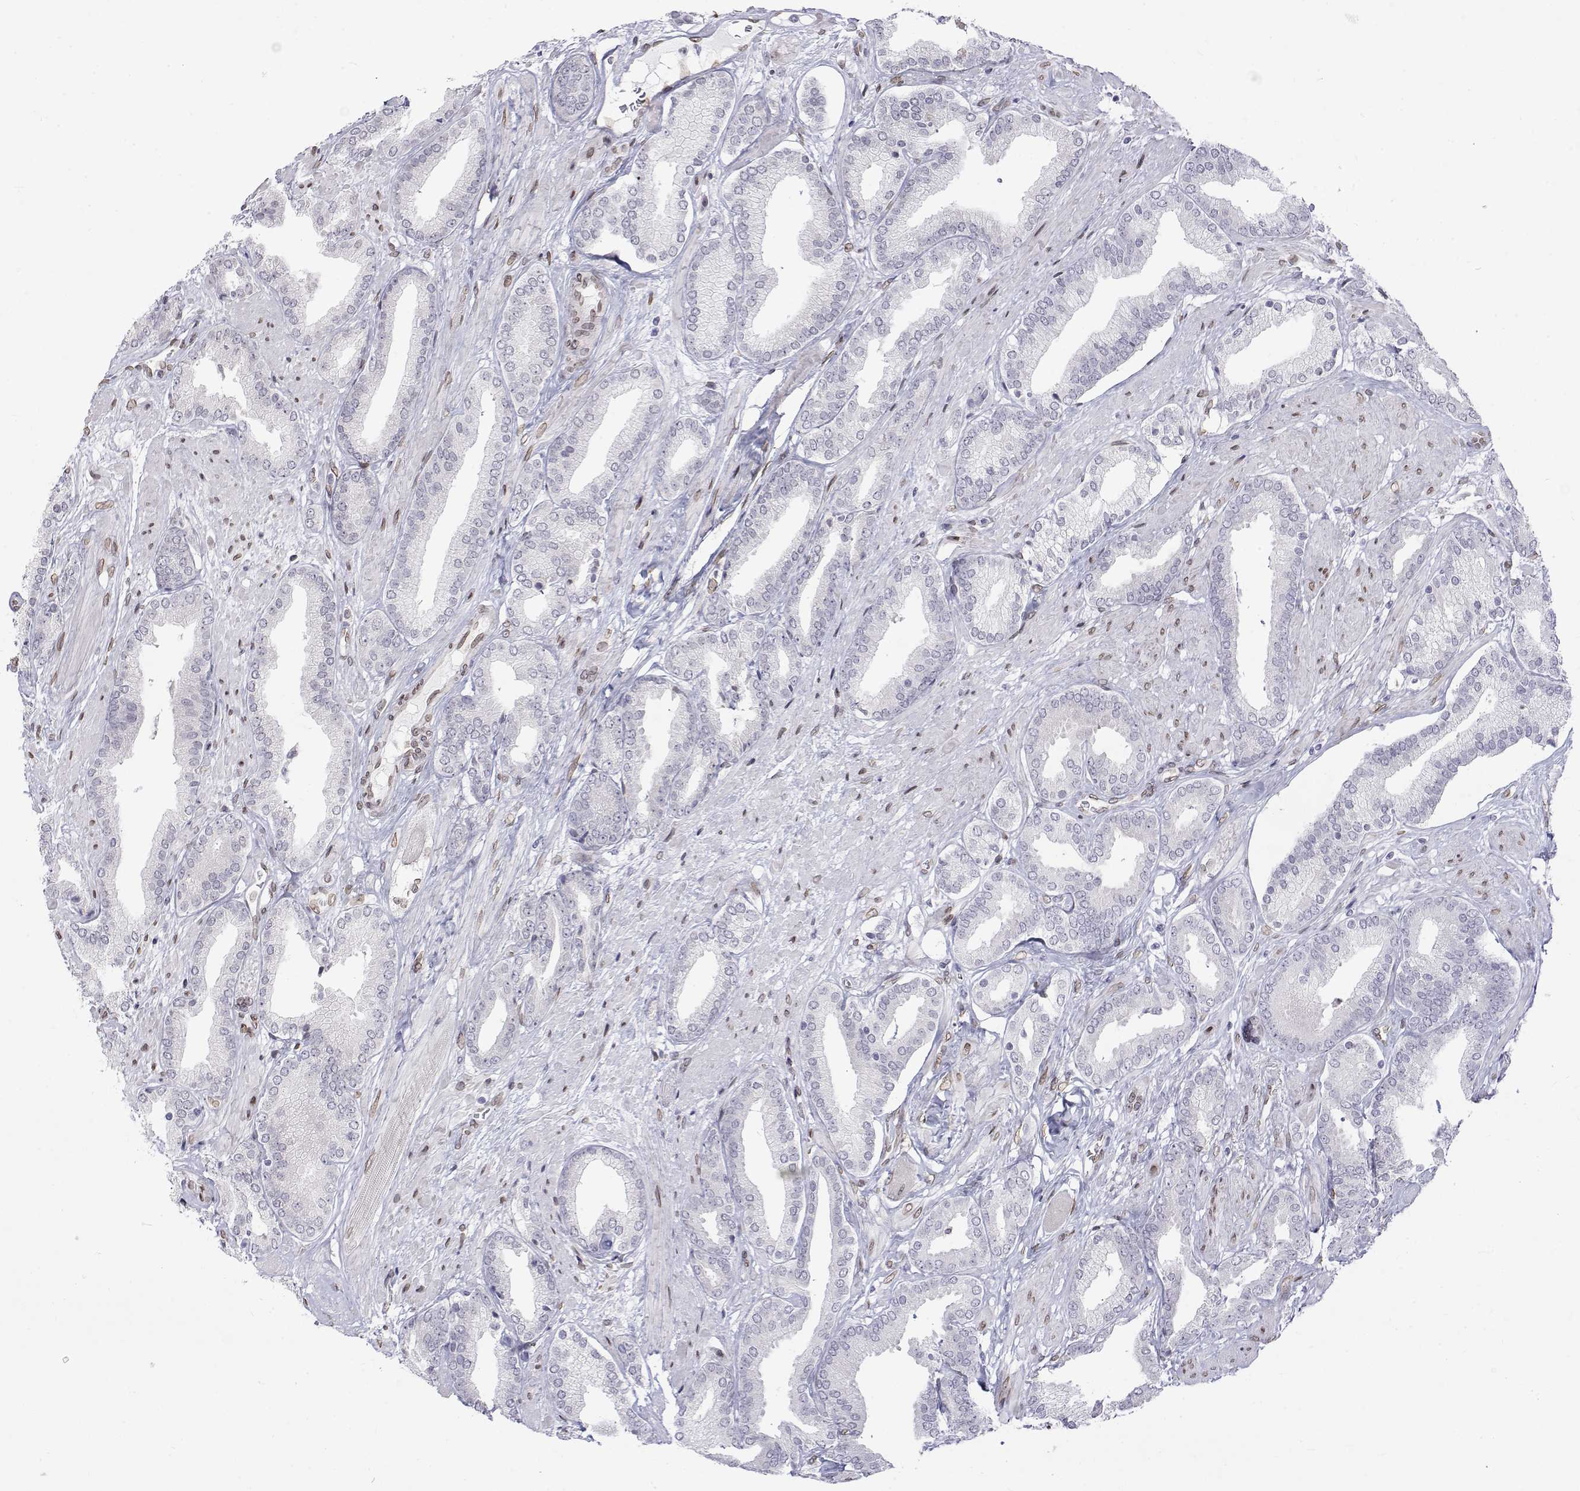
{"staining": {"intensity": "negative", "quantity": "none", "location": "none"}, "tissue": "prostate cancer", "cell_type": "Tumor cells", "image_type": "cancer", "snomed": [{"axis": "morphology", "description": "Adenocarcinoma, High grade"}, {"axis": "topography", "description": "Prostate"}], "caption": "A photomicrograph of human prostate cancer (high-grade adenocarcinoma) is negative for staining in tumor cells.", "gene": "ZNF532", "patient": {"sex": "male", "age": 56}}